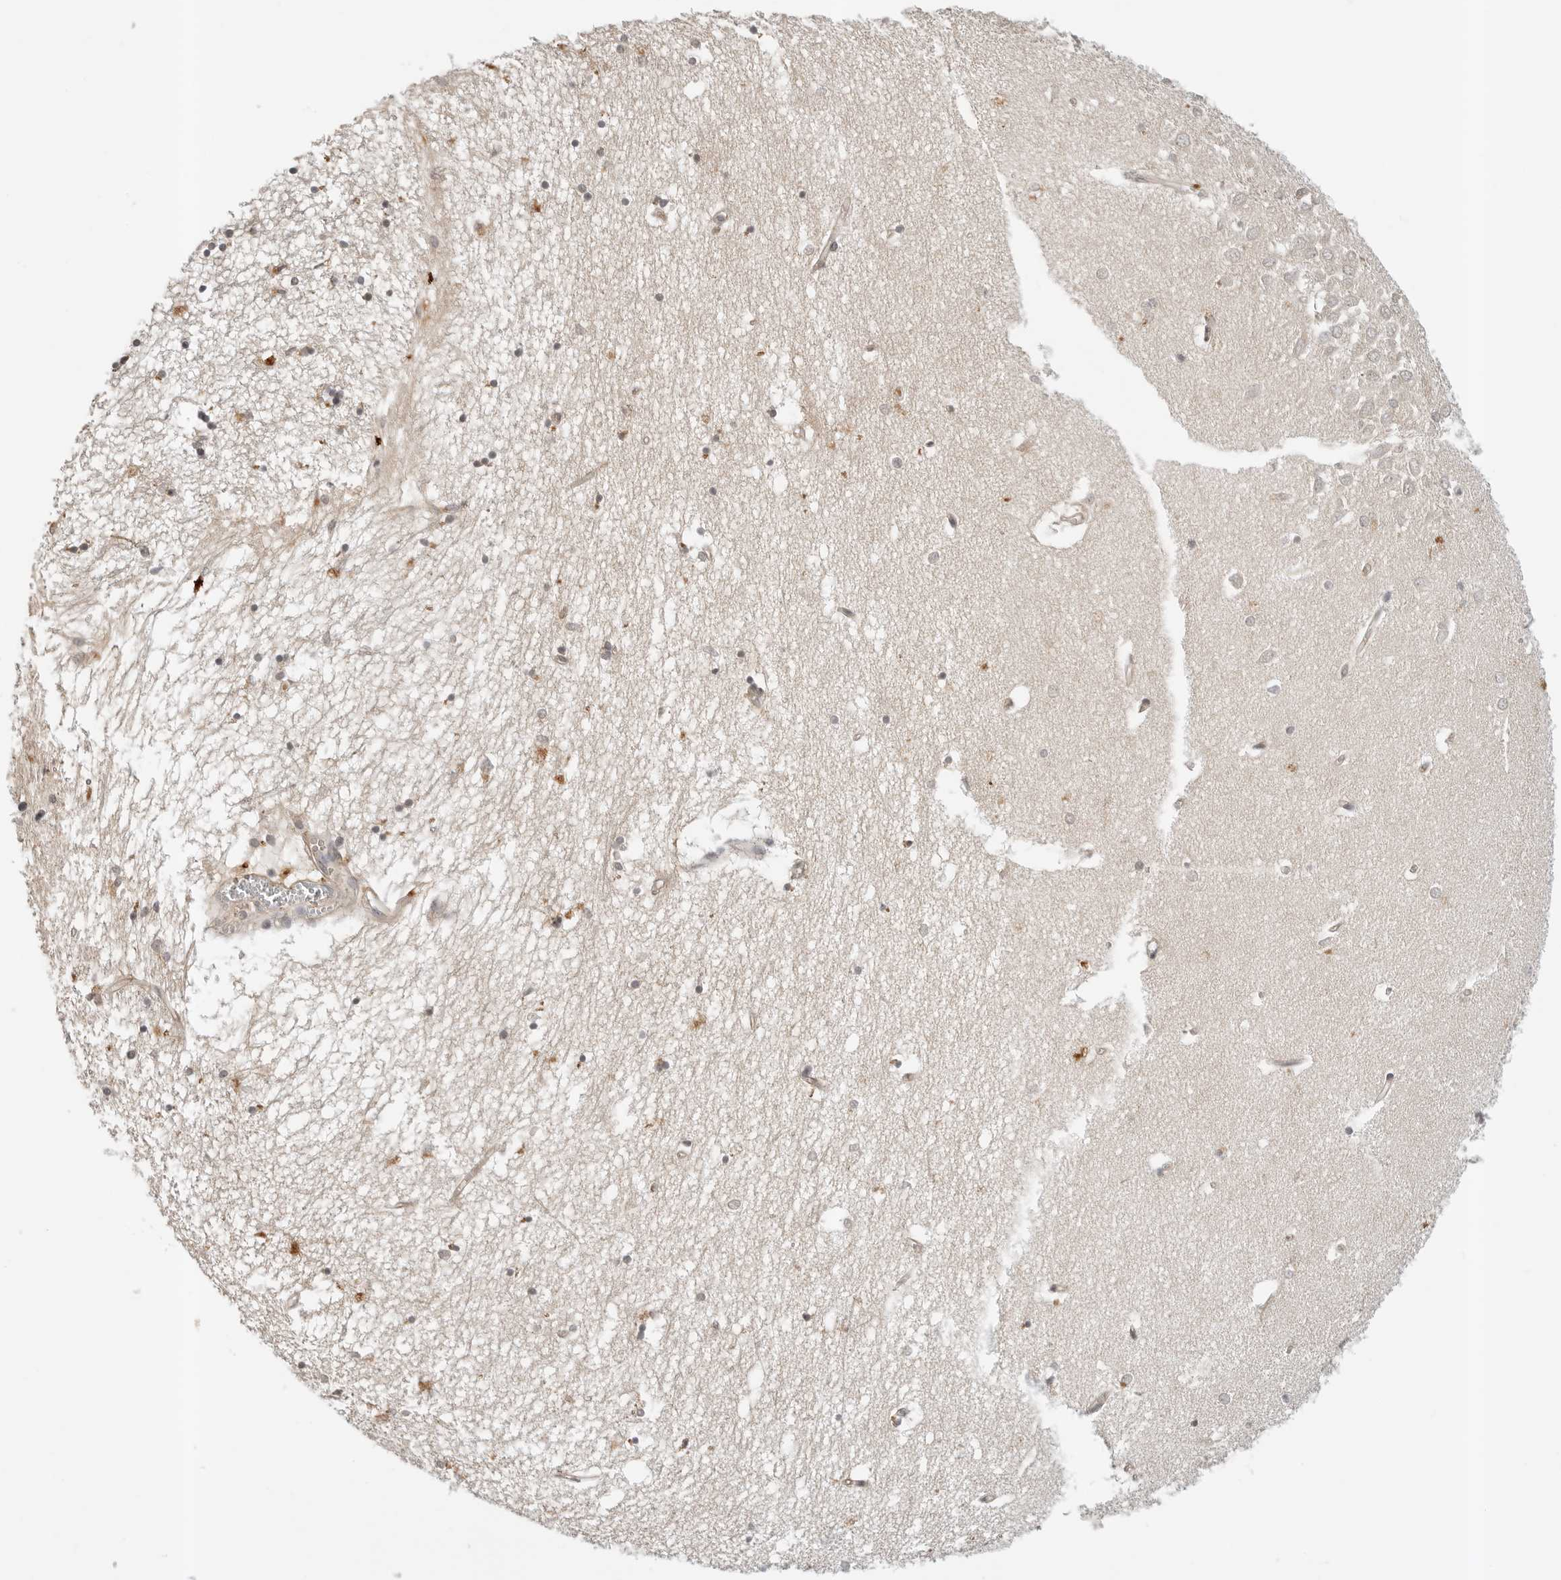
{"staining": {"intensity": "weak", "quantity": "<25%", "location": "cytoplasmic/membranous"}, "tissue": "hippocampus", "cell_type": "Glial cells", "image_type": "normal", "snomed": [{"axis": "morphology", "description": "Normal tissue, NOS"}, {"axis": "topography", "description": "Hippocampus"}], "caption": "A high-resolution photomicrograph shows immunohistochemistry (IHC) staining of normal hippocampus, which demonstrates no significant positivity in glial cells.", "gene": "IL24", "patient": {"sex": "male", "age": 70}}